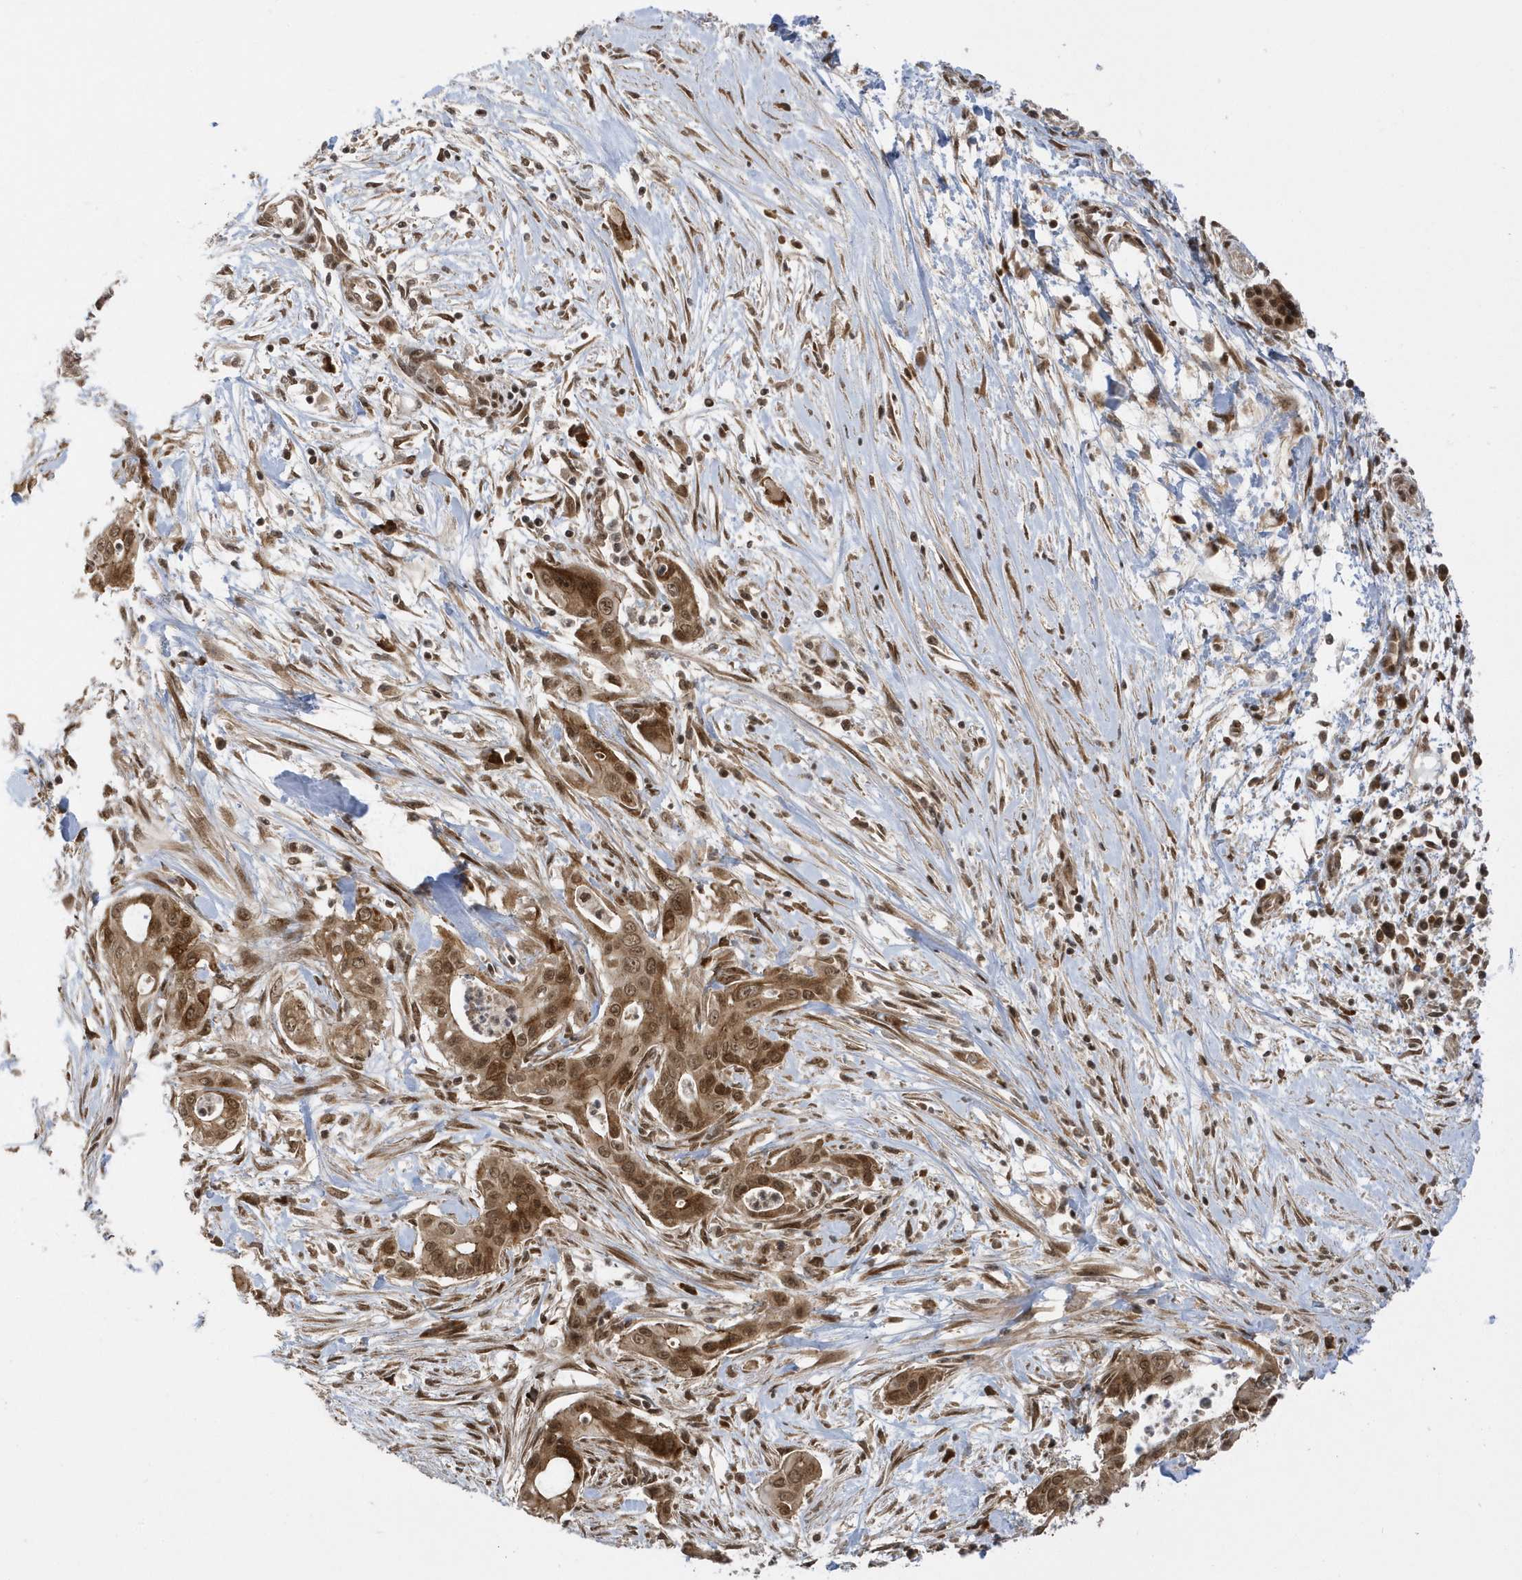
{"staining": {"intensity": "moderate", "quantity": ">75%", "location": "cytoplasmic/membranous,nuclear"}, "tissue": "pancreatic cancer", "cell_type": "Tumor cells", "image_type": "cancer", "snomed": [{"axis": "morphology", "description": "Adenocarcinoma, NOS"}, {"axis": "topography", "description": "Pancreas"}], "caption": "This is a photomicrograph of immunohistochemistry (IHC) staining of adenocarcinoma (pancreatic), which shows moderate staining in the cytoplasmic/membranous and nuclear of tumor cells.", "gene": "METTL21A", "patient": {"sex": "male", "age": 58}}